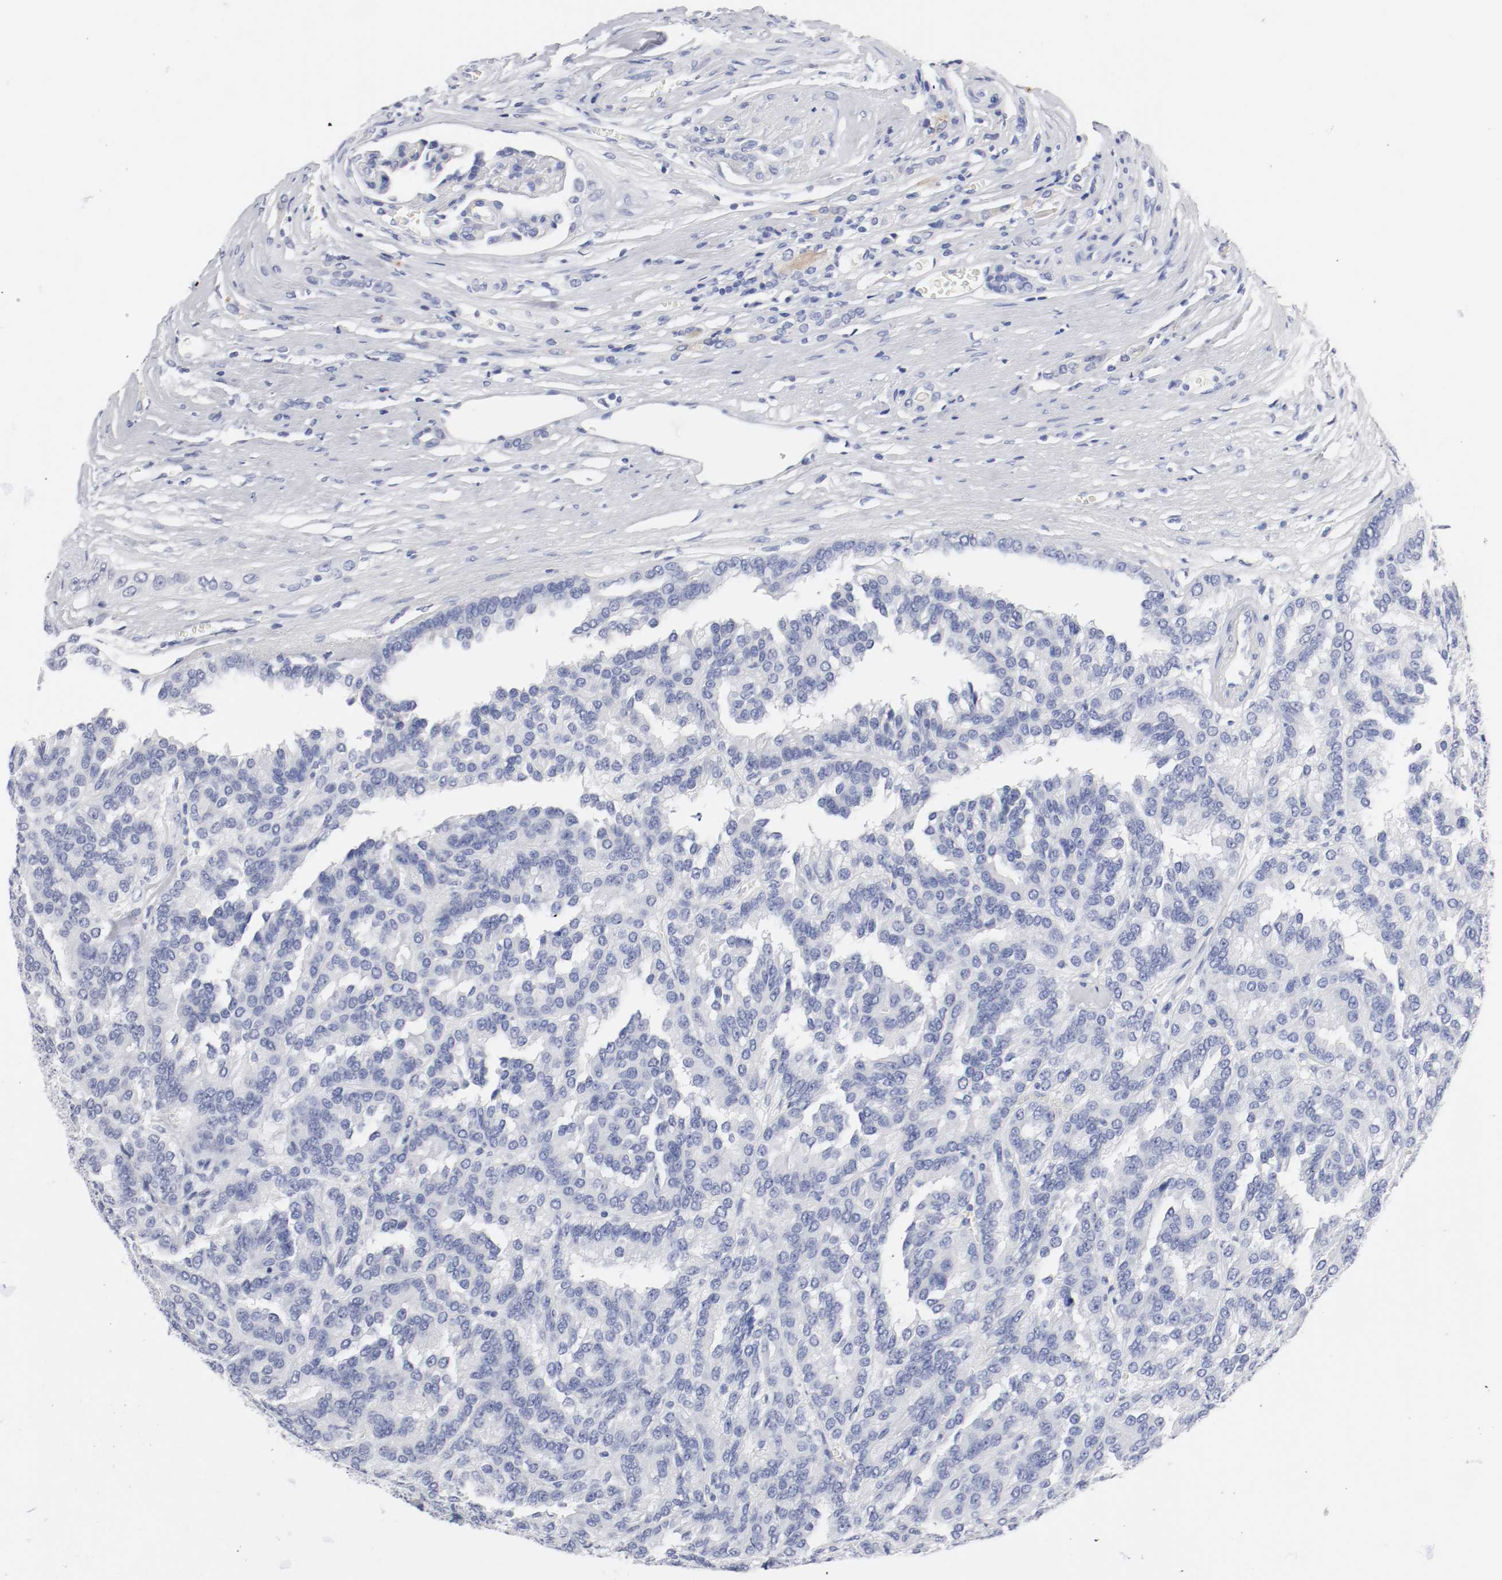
{"staining": {"intensity": "negative", "quantity": "none", "location": "none"}, "tissue": "renal cancer", "cell_type": "Tumor cells", "image_type": "cancer", "snomed": [{"axis": "morphology", "description": "Adenocarcinoma, NOS"}, {"axis": "topography", "description": "Kidney"}], "caption": "This is an immunohistochemistry (IHC) photomicrograph of adenocarcinoma (renal). There is no staining in tumor cells.", "gene": "GAD1", "patient": {"sex": "male", "age": 46}}